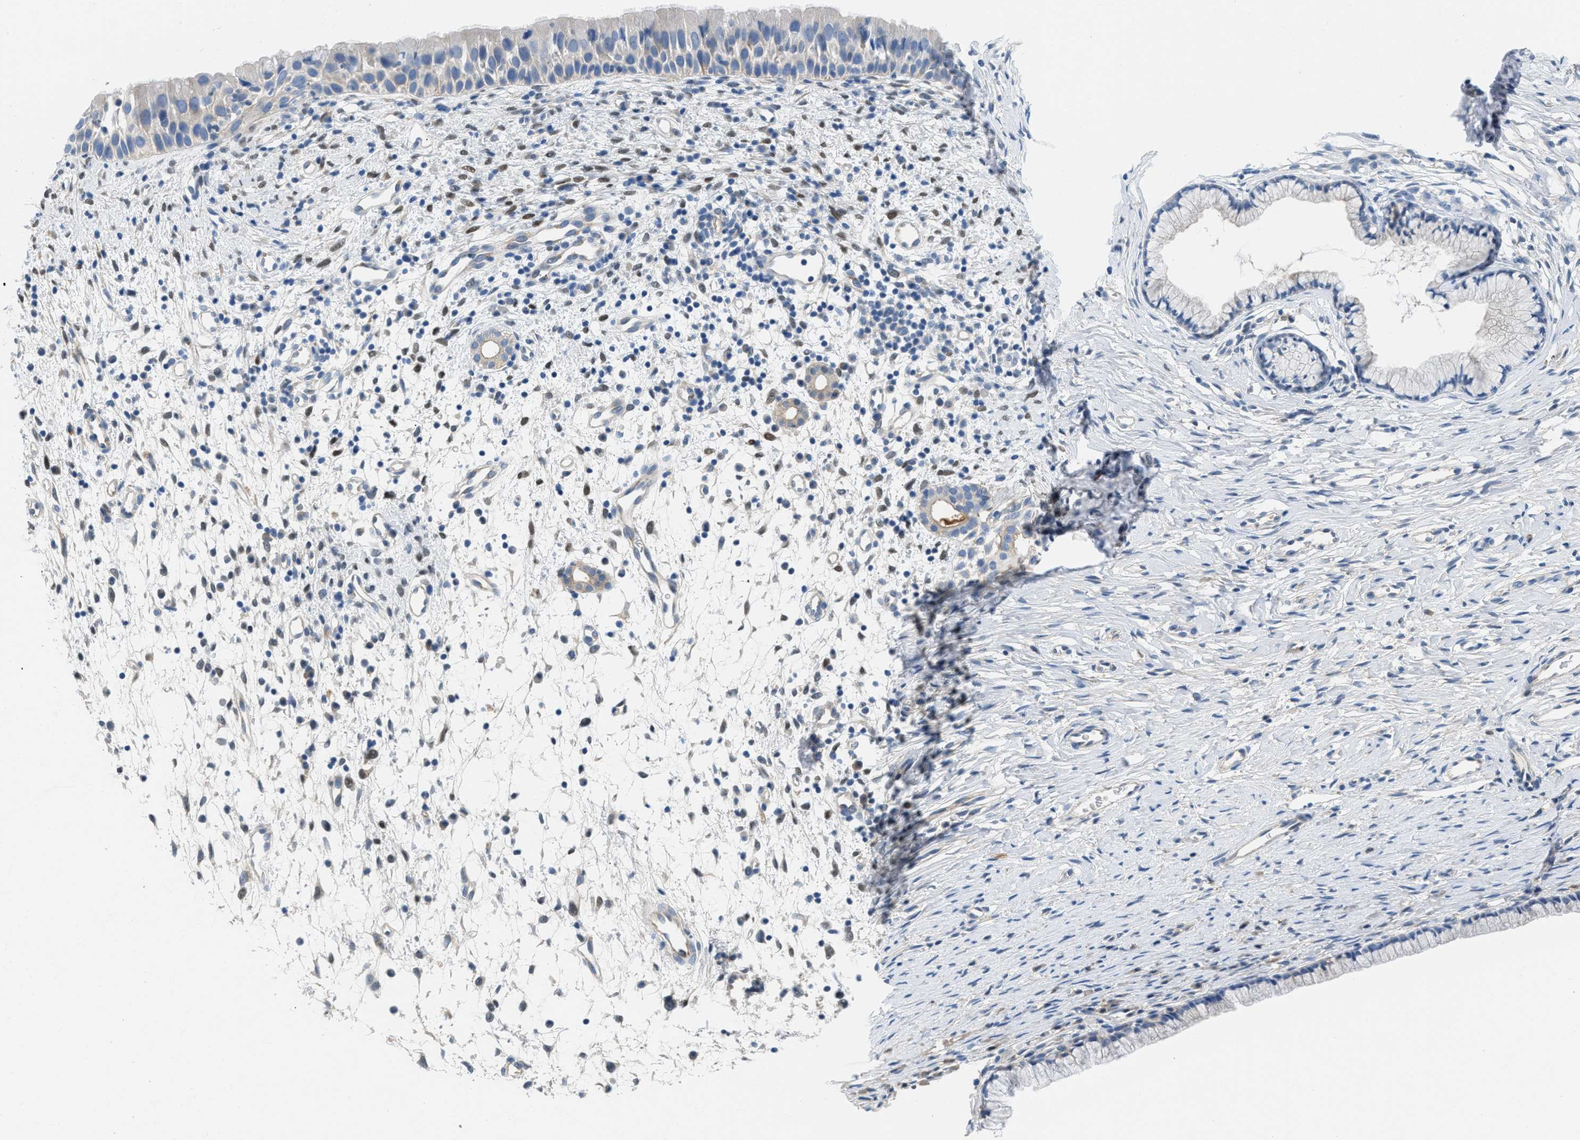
{"staining": {"intensity": "weak", "quantity": "<25%", "location": "cytoplasmic/membranous"}, "tissue": "nasopharynx", "cell_type": "Respiratory epithelial cells", "image_type": "normal", "snomed": [{"axis": "morphology", "description": "Normal tissue, NOS"}, {"axis": "topography", "description": "Nasopharynx"}], "caption": "Immunohistochemistry micrograph of unremarkable nasopharynx: human nasopharynx stained with DAB (3,3'-diaminobenzidine) demonstrates no significant protein staining in respiratory epithelial cells.", "gene": "BNC2", "patient": {"sex": "male", "age": 22}}